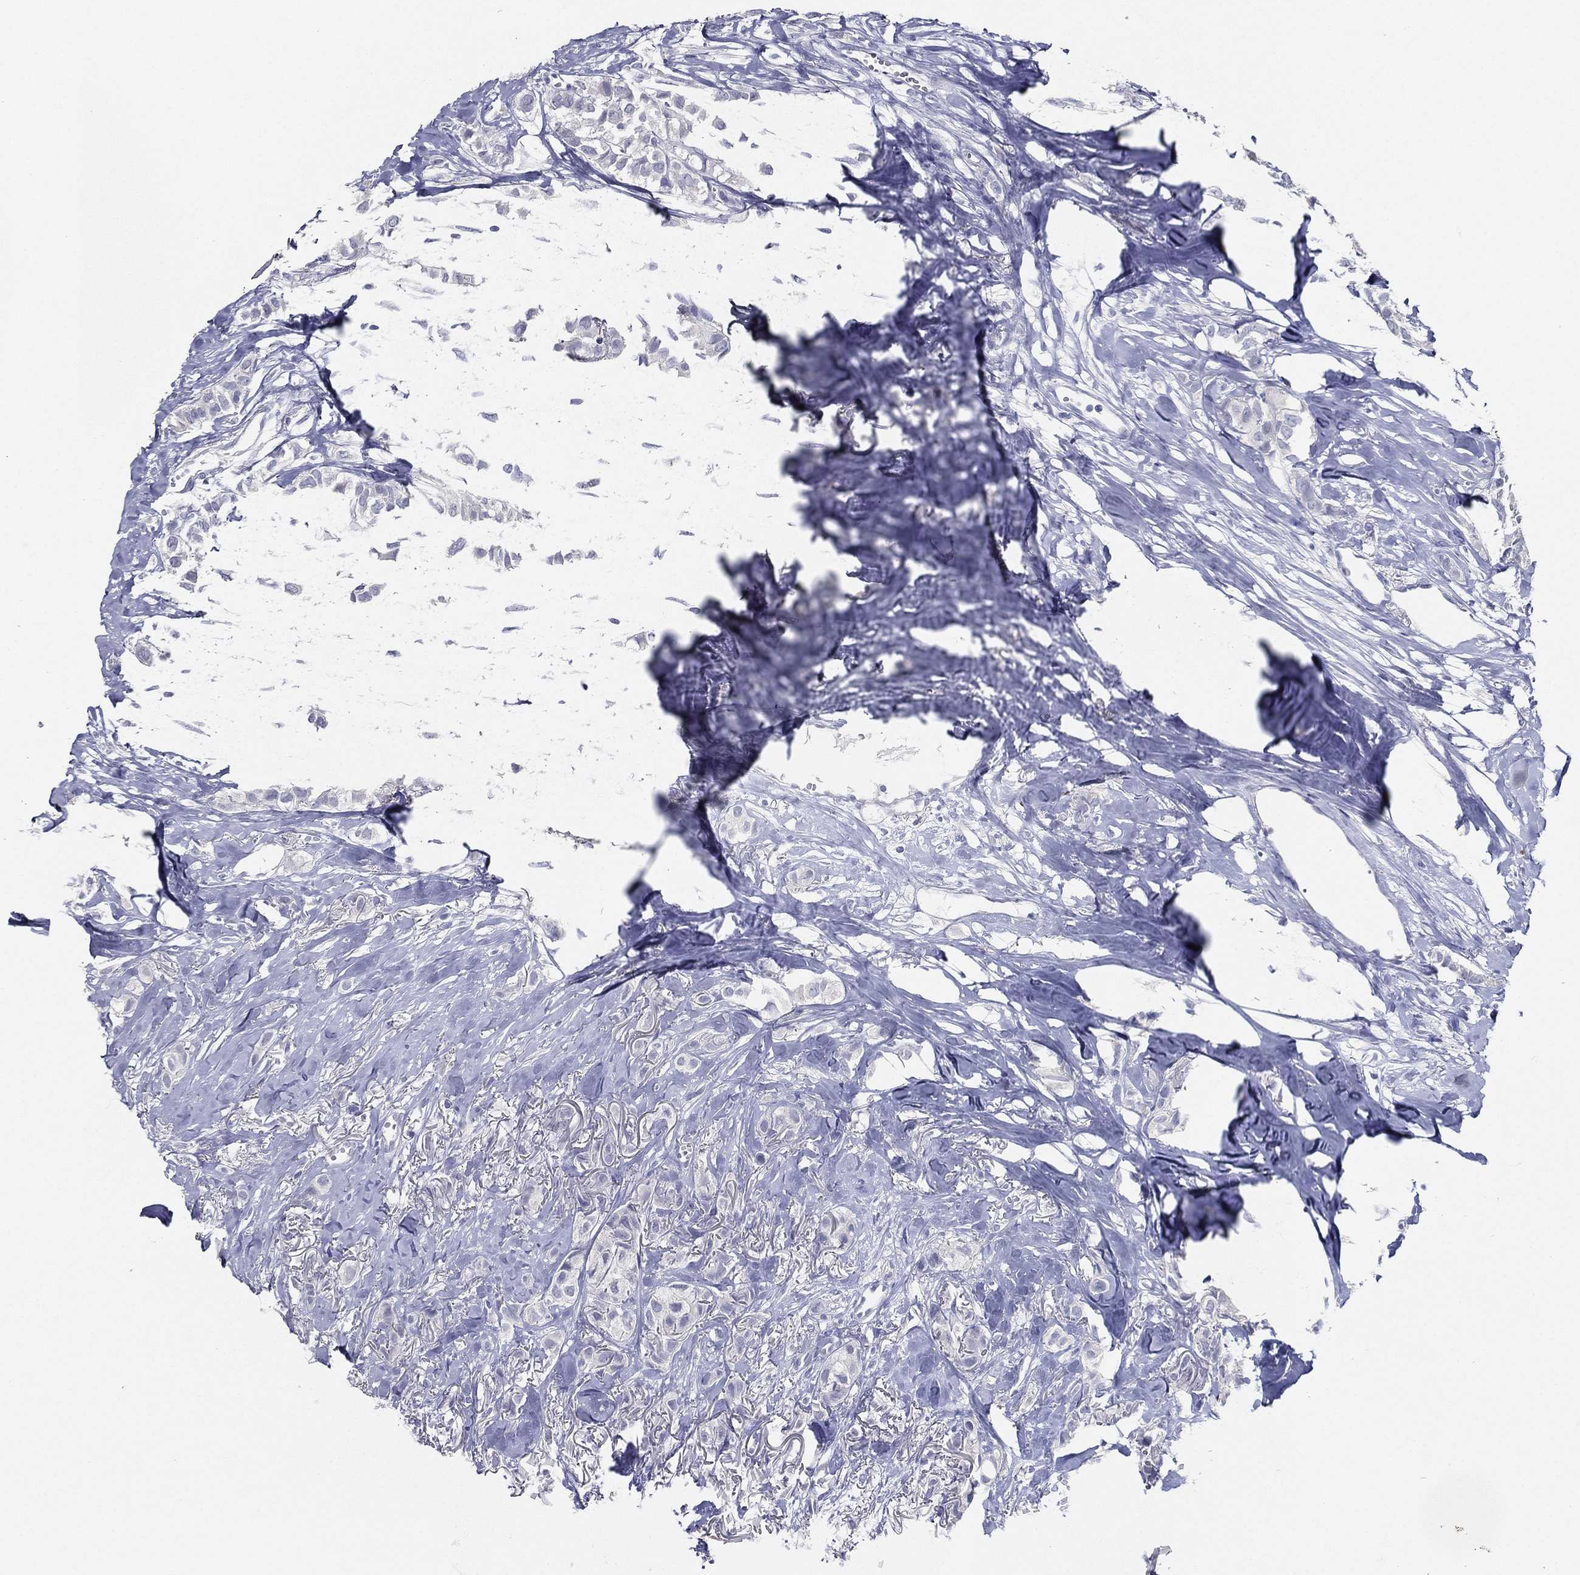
{"staining": {"intensity": "negative", "quantity": "none", "location": "none"}, "tissue": "breast cancer", "cell_type": "Tumor cells", "image_type": "cancer", "snomed": [{"axis": "morphology", "description": "Duct carcinoma"}, {"axis": "topography", "description": "Breast"}], "caption": "DAB immunohistochemical staining of human breast cancer (intraductal carcinoma) displays no significant staining in tumor cells.", "gene": "SLC13A4", "patient": {"sex": "female", "age": 85}}